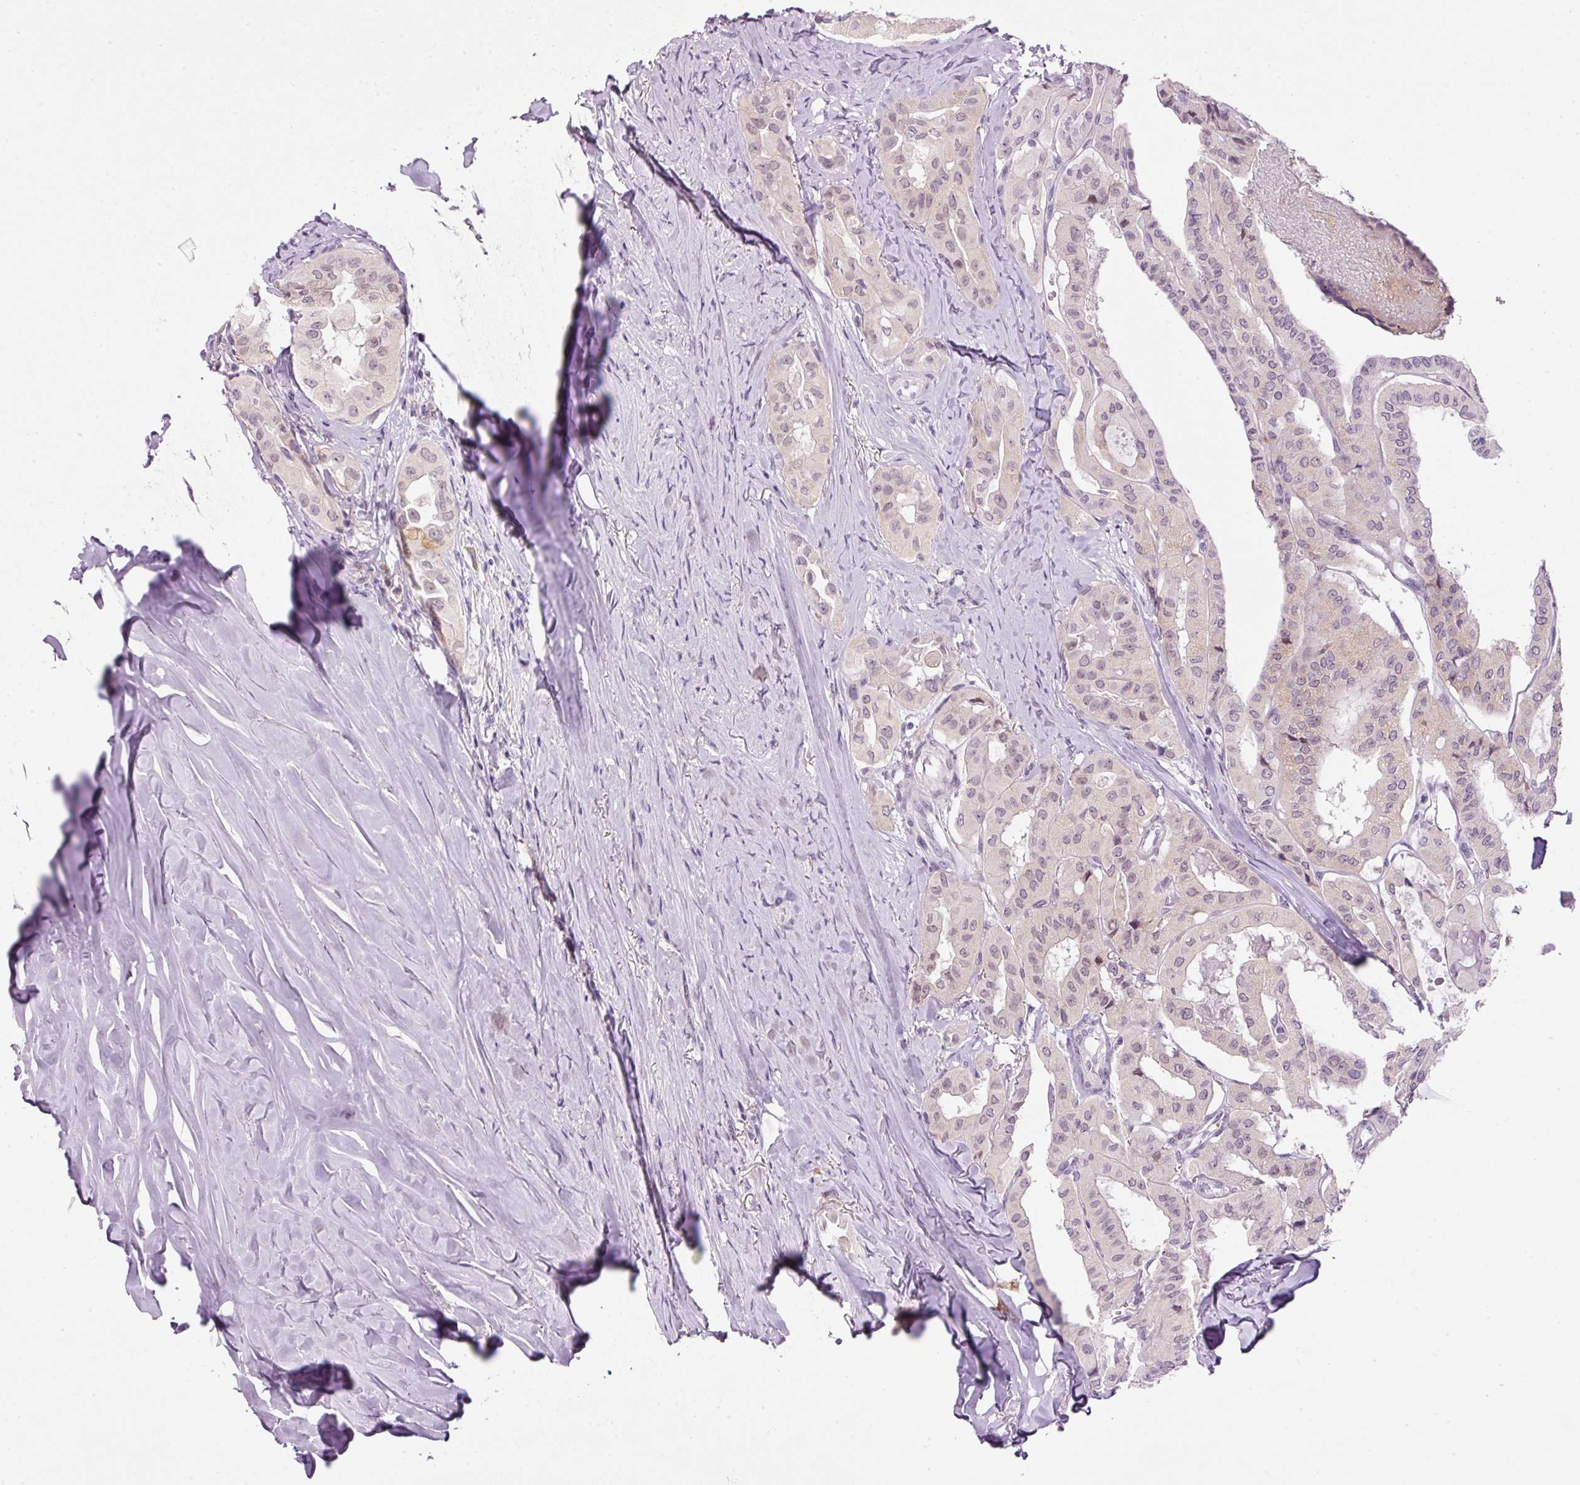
{"staining": {"intensity": "negative", "quantity": "none", "location": "none"}, "tissue": "thyroid cancer", "cell_type": "Tumor cells", "image_type": "cancer", "snomed": [{"axis": "morphology", "description": "Papillary adenocarcinoma, NOS"}, {"axis": "topography", "description": "Thyroid gland"}], "caption": "IHC image of neoplastic tissue: thyroid cancer (papillary adenocarcinoma) stained with DAB (3,3'-diaminobenzidine) exhibits no significant protein staining in tumor cells.", "gene": "SRC", "patient": {"sex": "female", "age": 59}}